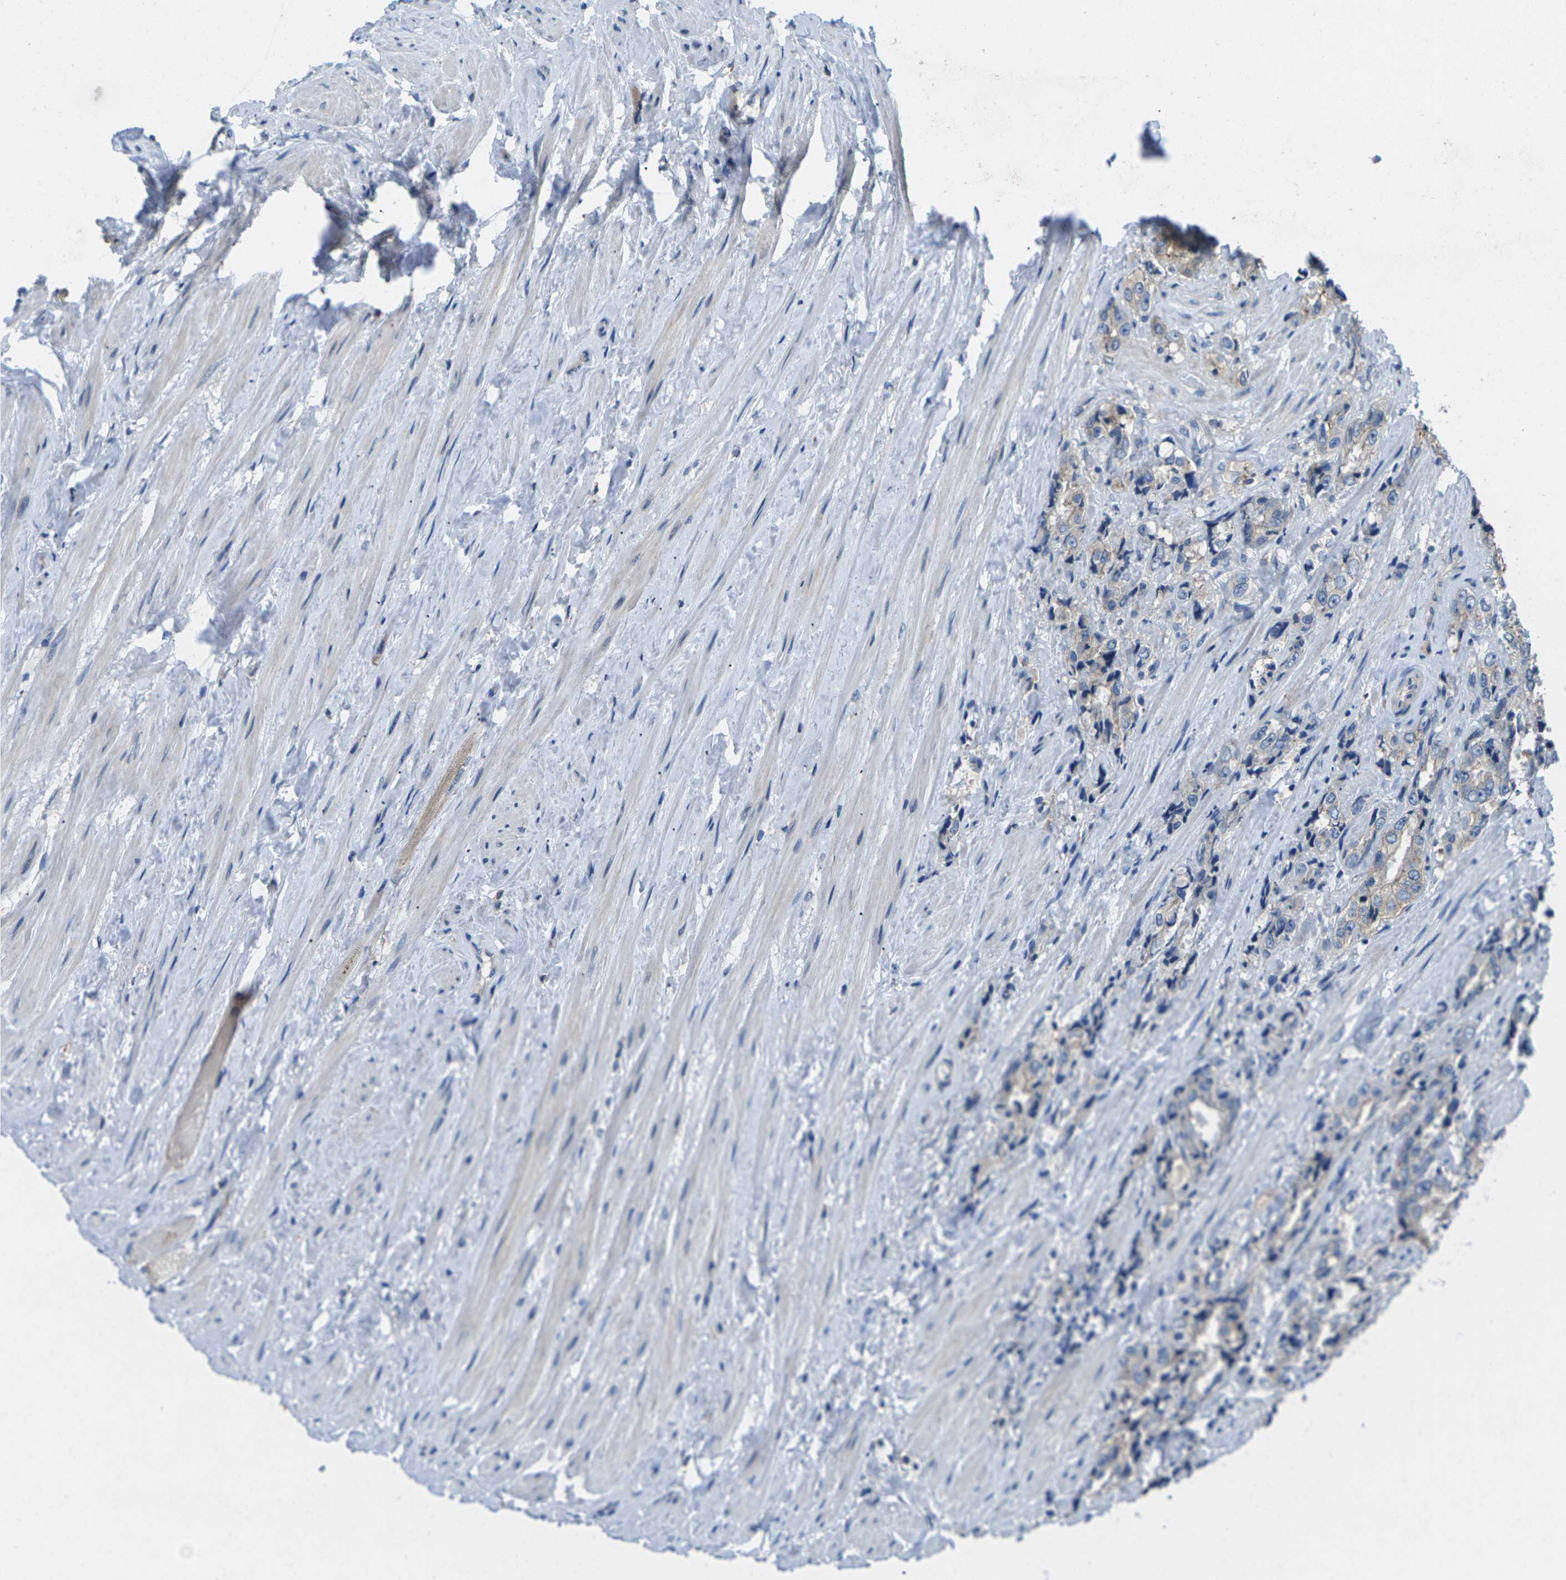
{"staining": {"intensity": "weak", "quantity": "<25%", "location": "cytoplasmic/membranous"}, "tissue": "prostate cancer", "cell_type": "Tumor cells", "image_type": "cancer", "snomed": [{"axis": "morphology", "description": "Adenocarcinoma, High grade"}, {"axis": "topography", "description": "Prostate"}], "caption": "A photomicrograph of human prostate cancer (adenocarcinoma (high-grade)) is negative for staining in tumor cells.", "gene": "SCNN1A", "patient": {"sex": "male", "age": 61}}